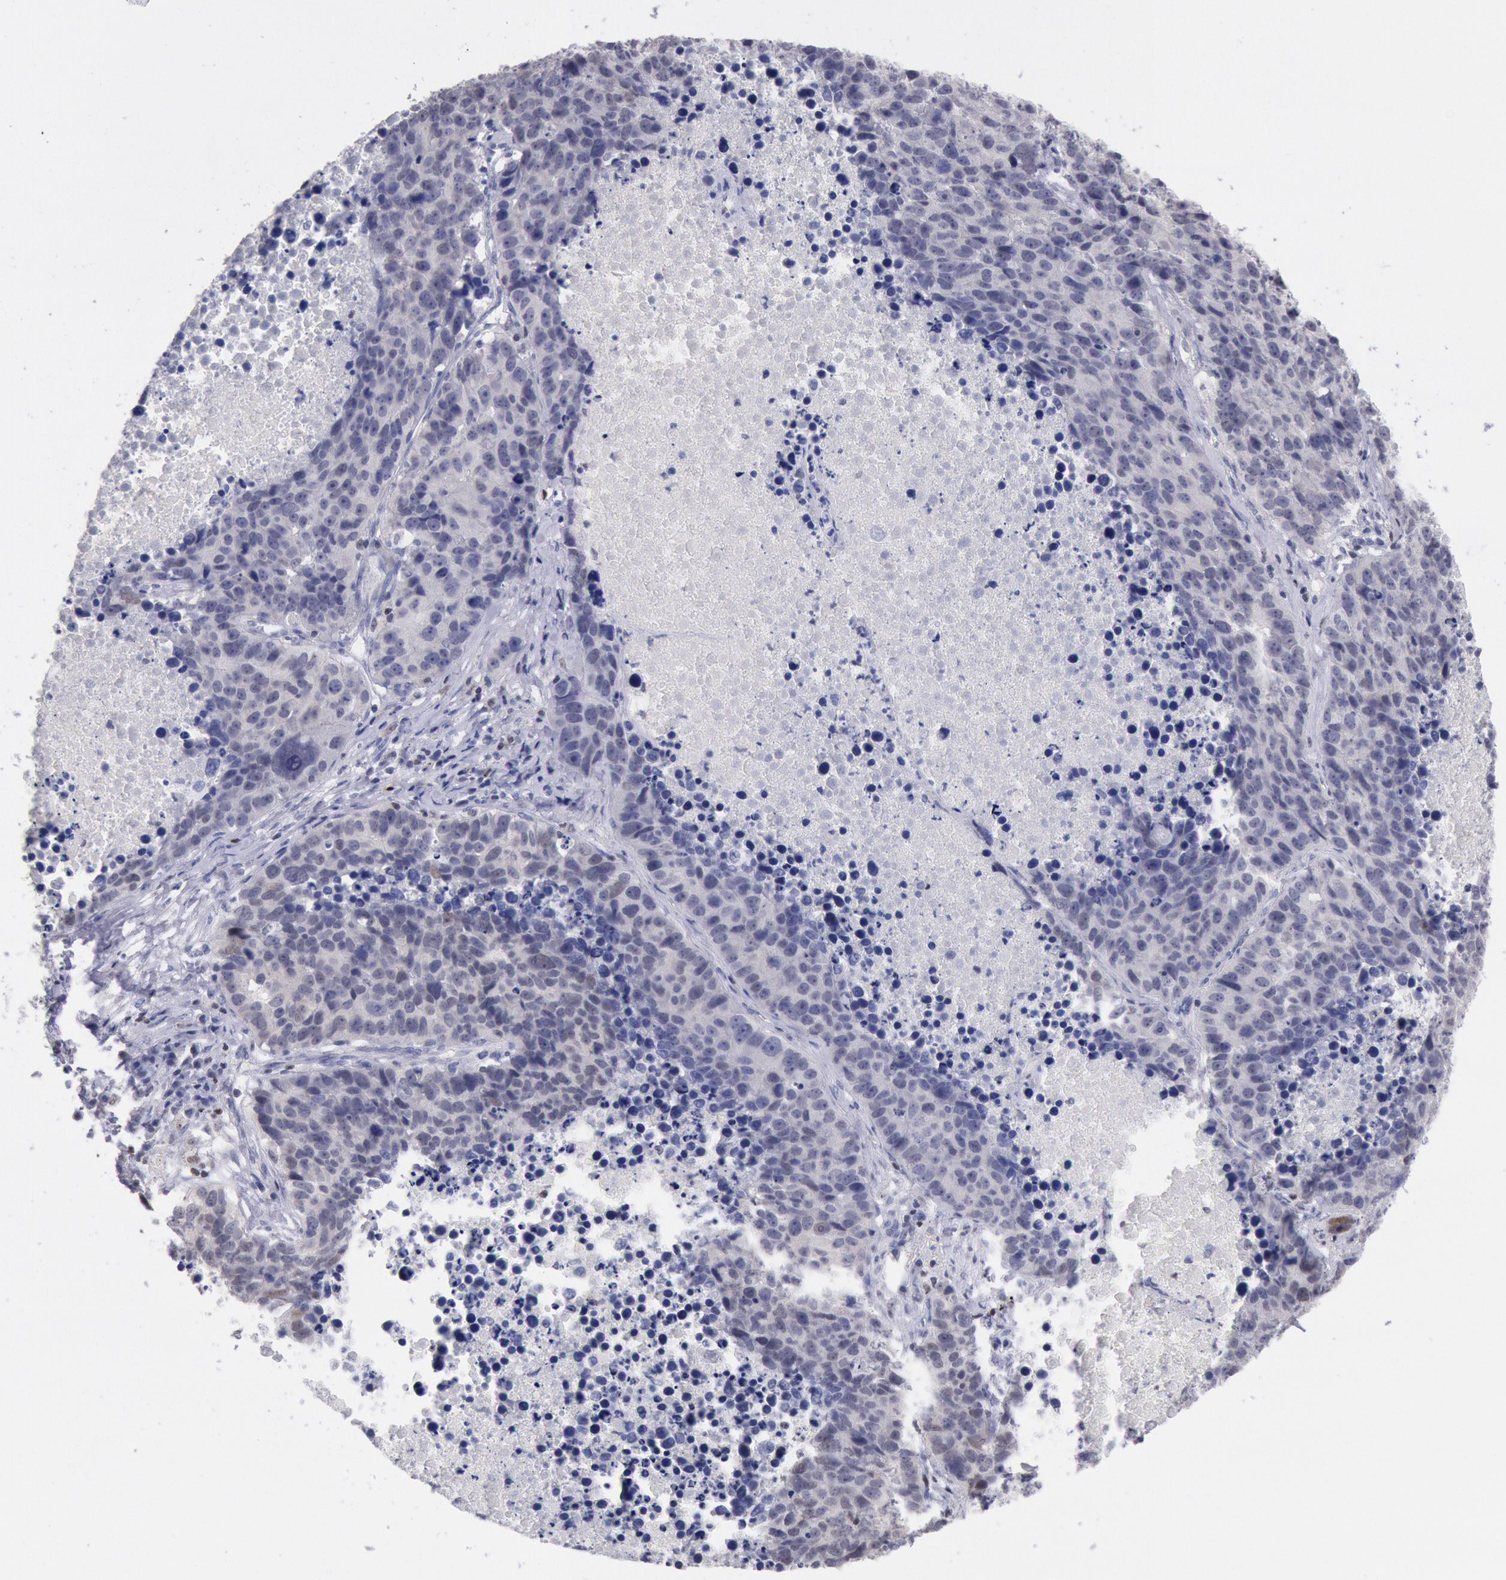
{"staining": {"intensity": "negative", "quantity": "none", "location": "none"}, "tissue": "lung cancer", "cell_type": "Tumor cells", "image_type": "cancer", "snomed": [{"axis": "morphology", "description": "Carcinoid, malignant, NOS"}, {"axis": "topography", "description": "Lung"}], "caption": "High power microscopy image of an immunohistochemistry photomicrograph of lung cancer, revealing no significant positivity in tumor cells.", "gene": "RPS6KA5", "patient": {"sex": "male", "age": 60}}